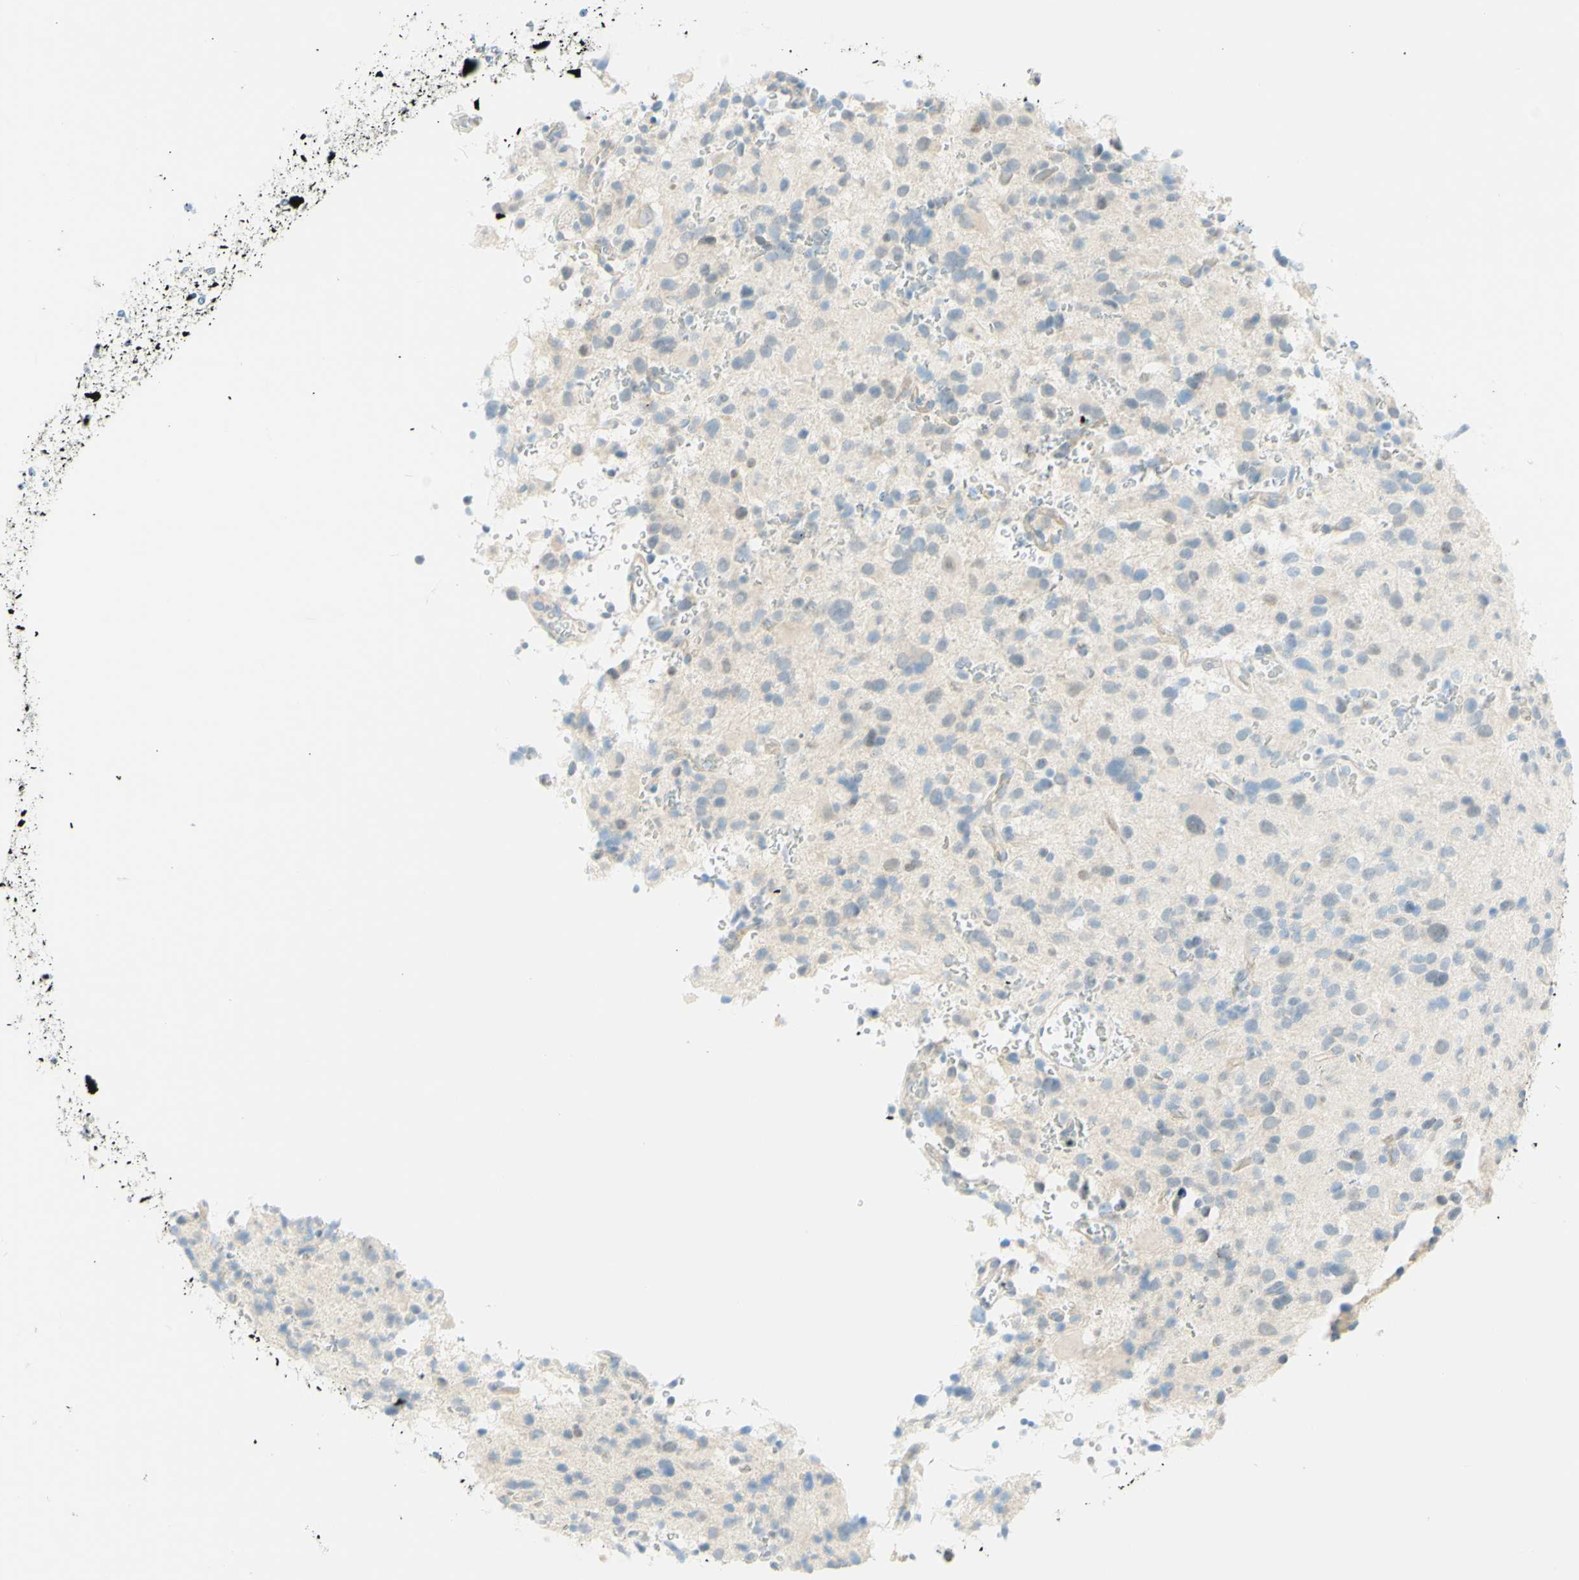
{"staining": {"intensity": "negative", "quantity": "none", "location": "none"}, "tissue": "glioma", "cell_type": "Tumor cells", "image_type": "cancer", "snomed": [{"axis": "morphology", "description": "Glioma, malignant, High grade"}, {"axis": "topography", "description": "Brain"}], "caption": "Histopathology image shows no significant protein staining in tumor cells of glioma.", "gene": "TMEM132D", "patient": {"sex": "male", "age": 48}}